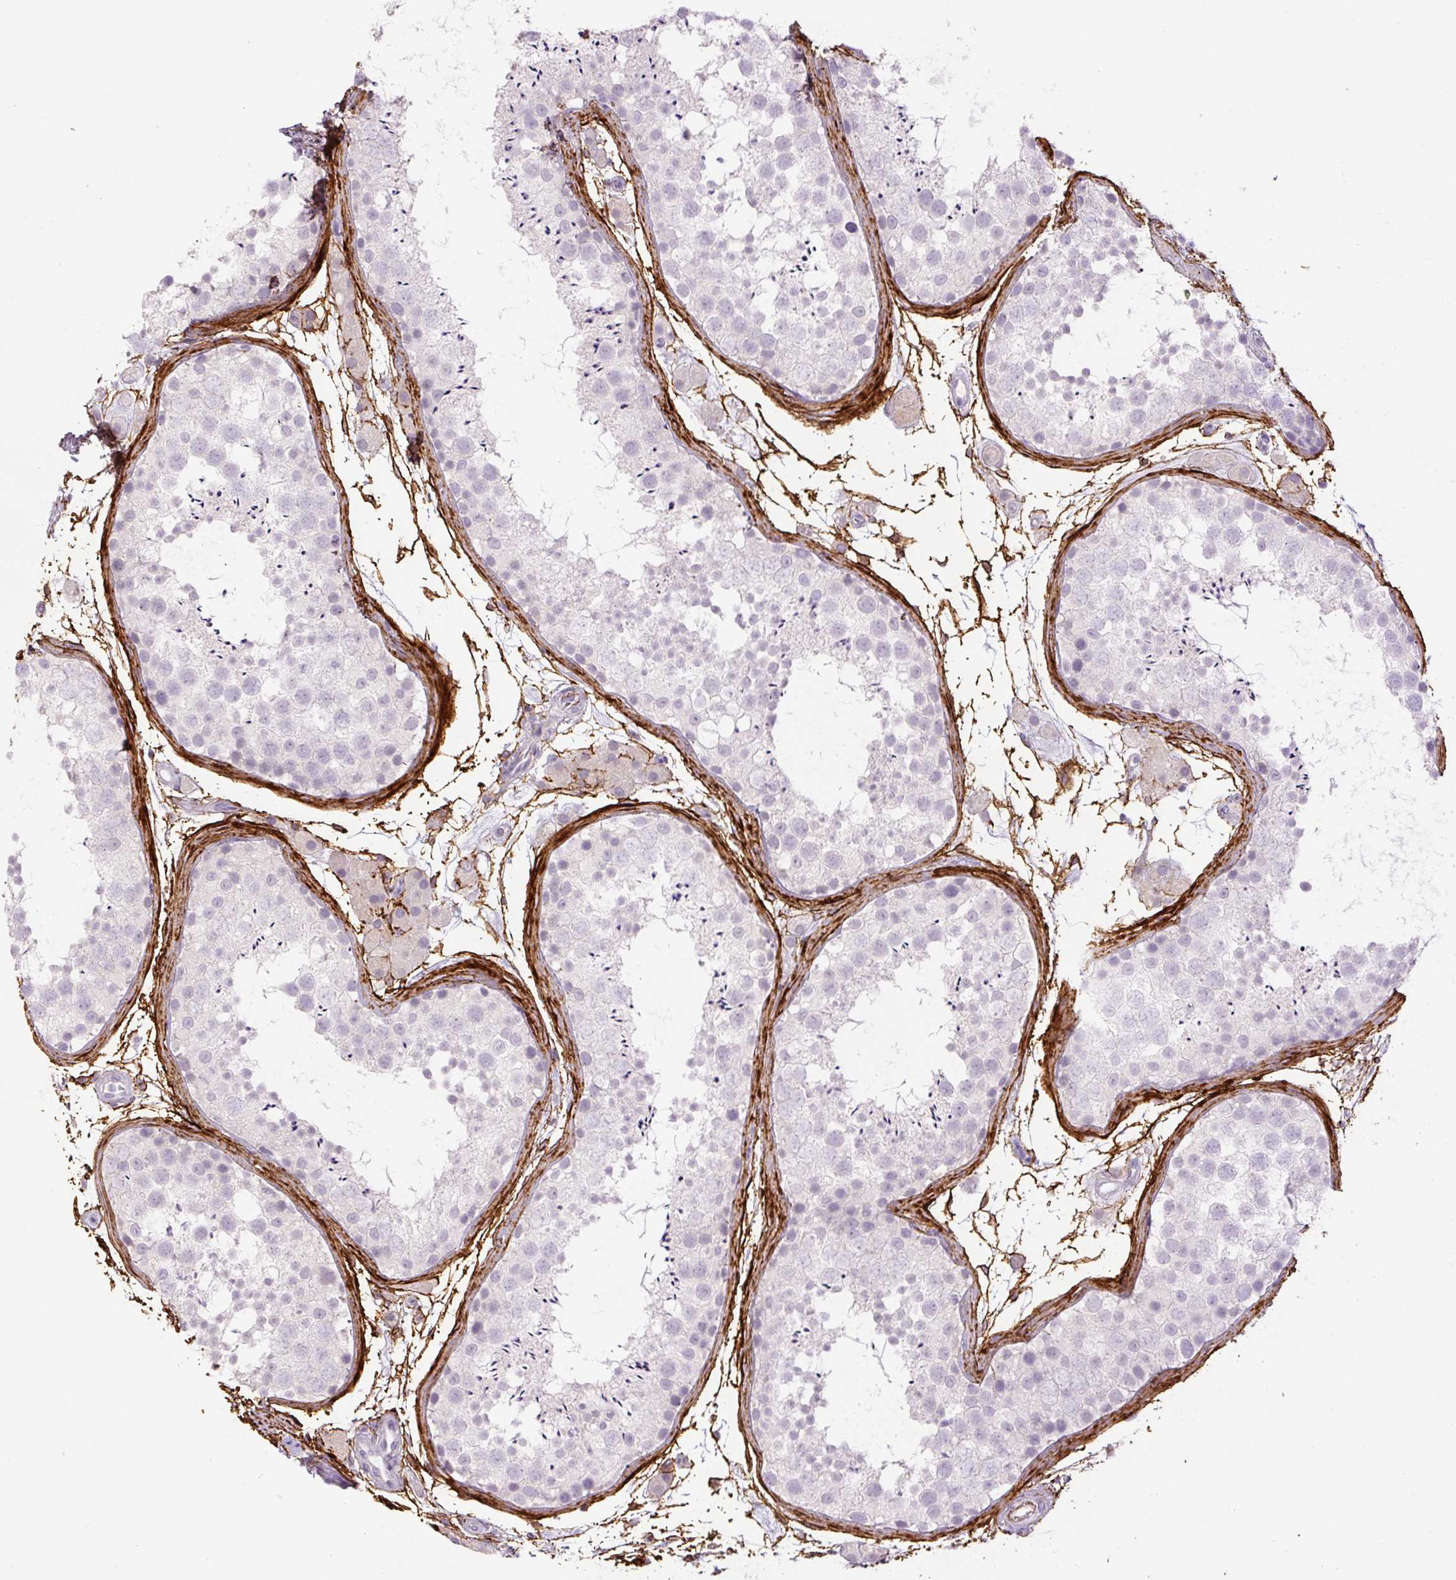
{"staining": {"intensity": "negative", "quantity": "none", "location": "none"}, "tissue": "testis", "cell_type": "Cells in seminiferous ducts", "image_type": "normal", "snomed": [{"axis": "morphology", "description": "Normal tissue, NOS"}, {"axis": "topography", "description": "Testis"}], "caption": "Histopathology image shows no protein positivity in cells in seminiferous ducts of benign testis.", "gene": "FBN1", "patient": {"sex": "male", "age": 41}}